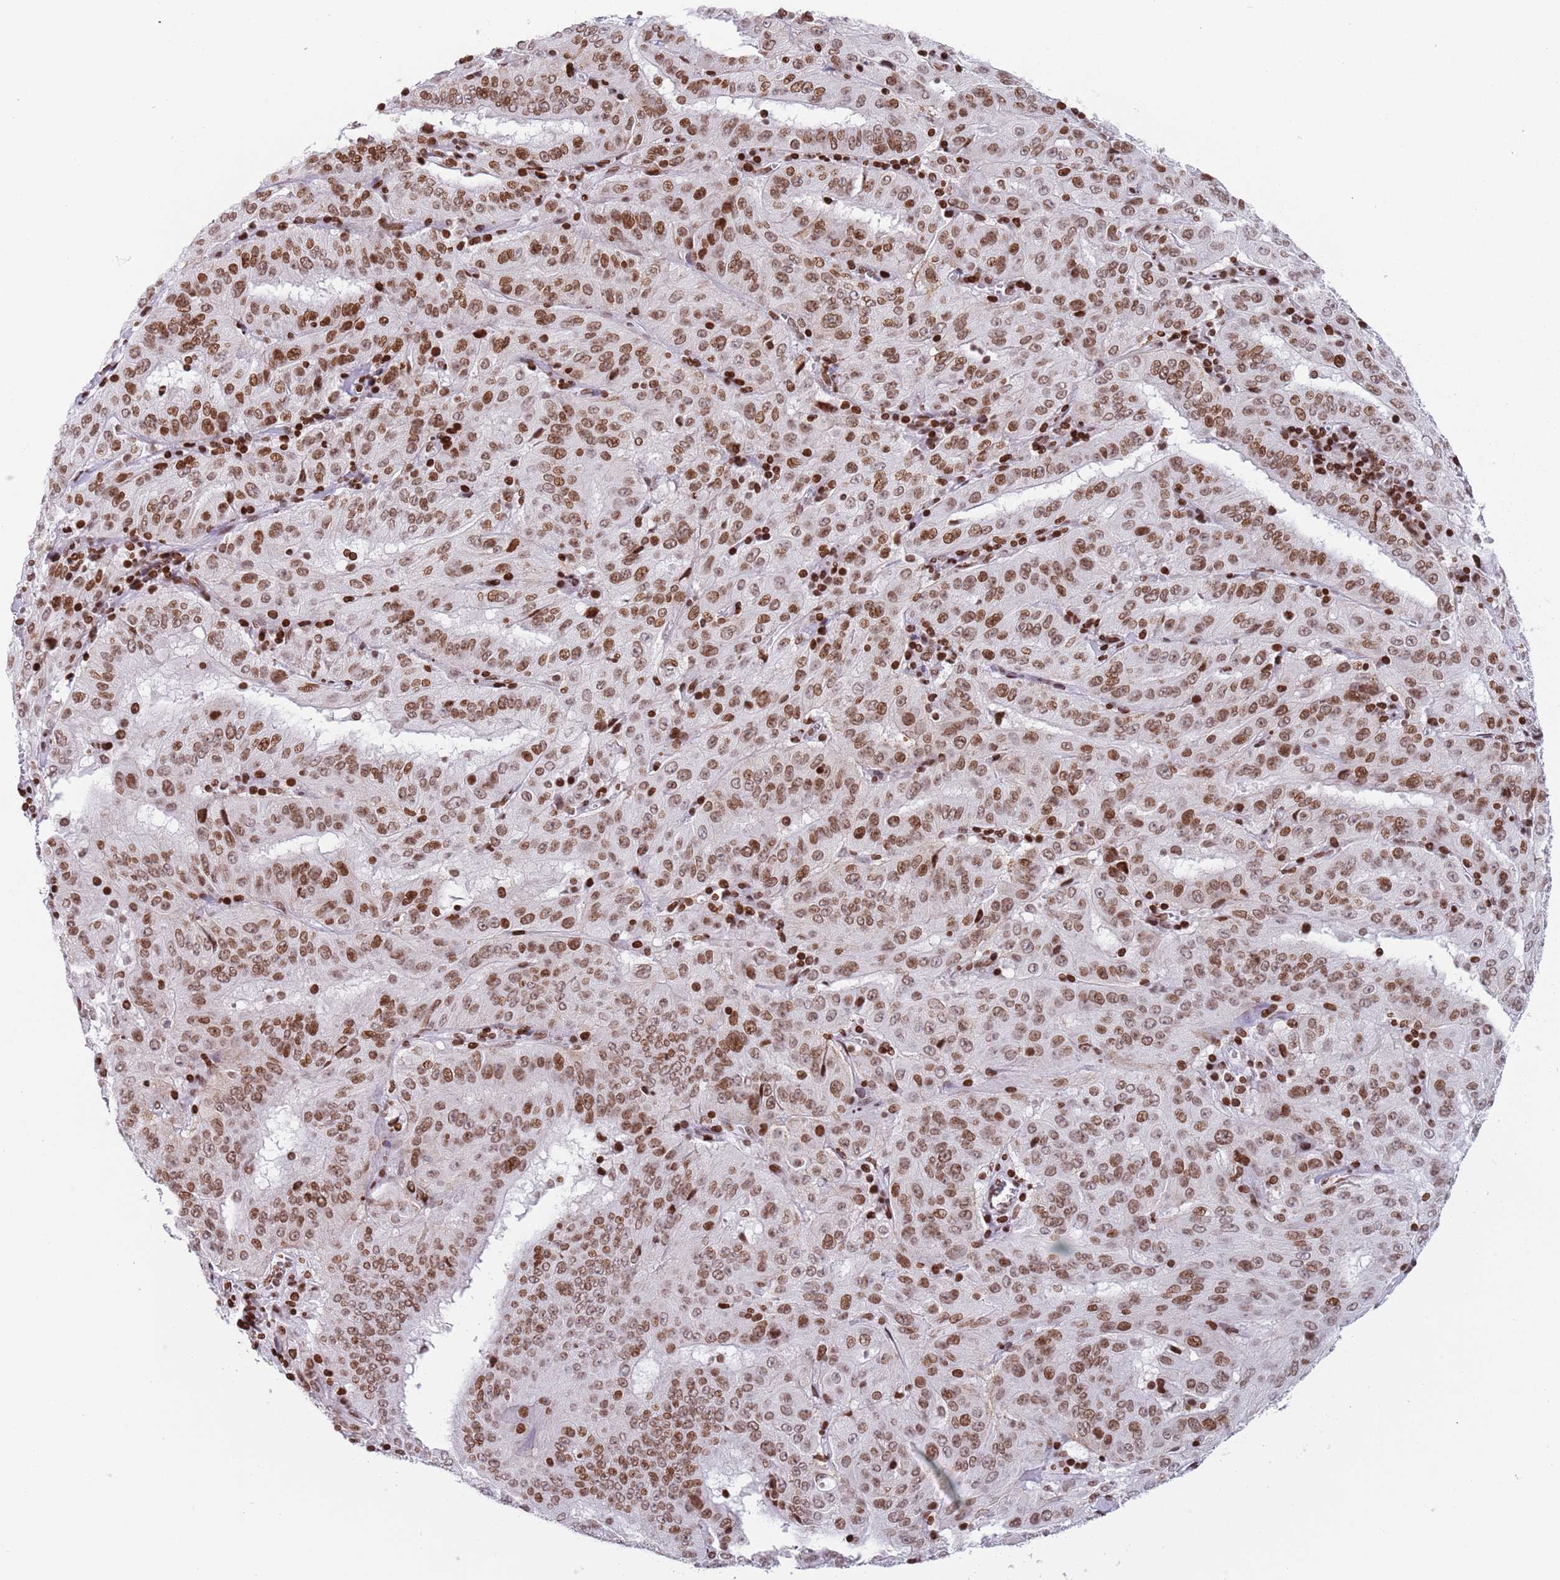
{"staining": {"intensity": "moderate", "quantity": ">75%", "location": "nuclear"}, "tissue": "pancreatic cancer", "cell_type": "Tumor cells", "image_type": "cancer", "snomed": [{"axis": "morphology", "description": "Adenocarcinoma, NOS"}, {"axis": "topography", "description": "Pancreas"}], "caption": "Protein positivity by immunohistochemistry shows moderate nuclear positivity in about >75% of tumor cells in adenocarcinoma (pancreatic). The staining is performed using DAB (3,3'-diaminobenzidine) brown chromogen to label protein expression. The nuclei are counter-stained blue using hematoxylin.", "gene": "HDAC8", "patient": {"sex": "male", "age": 63}}